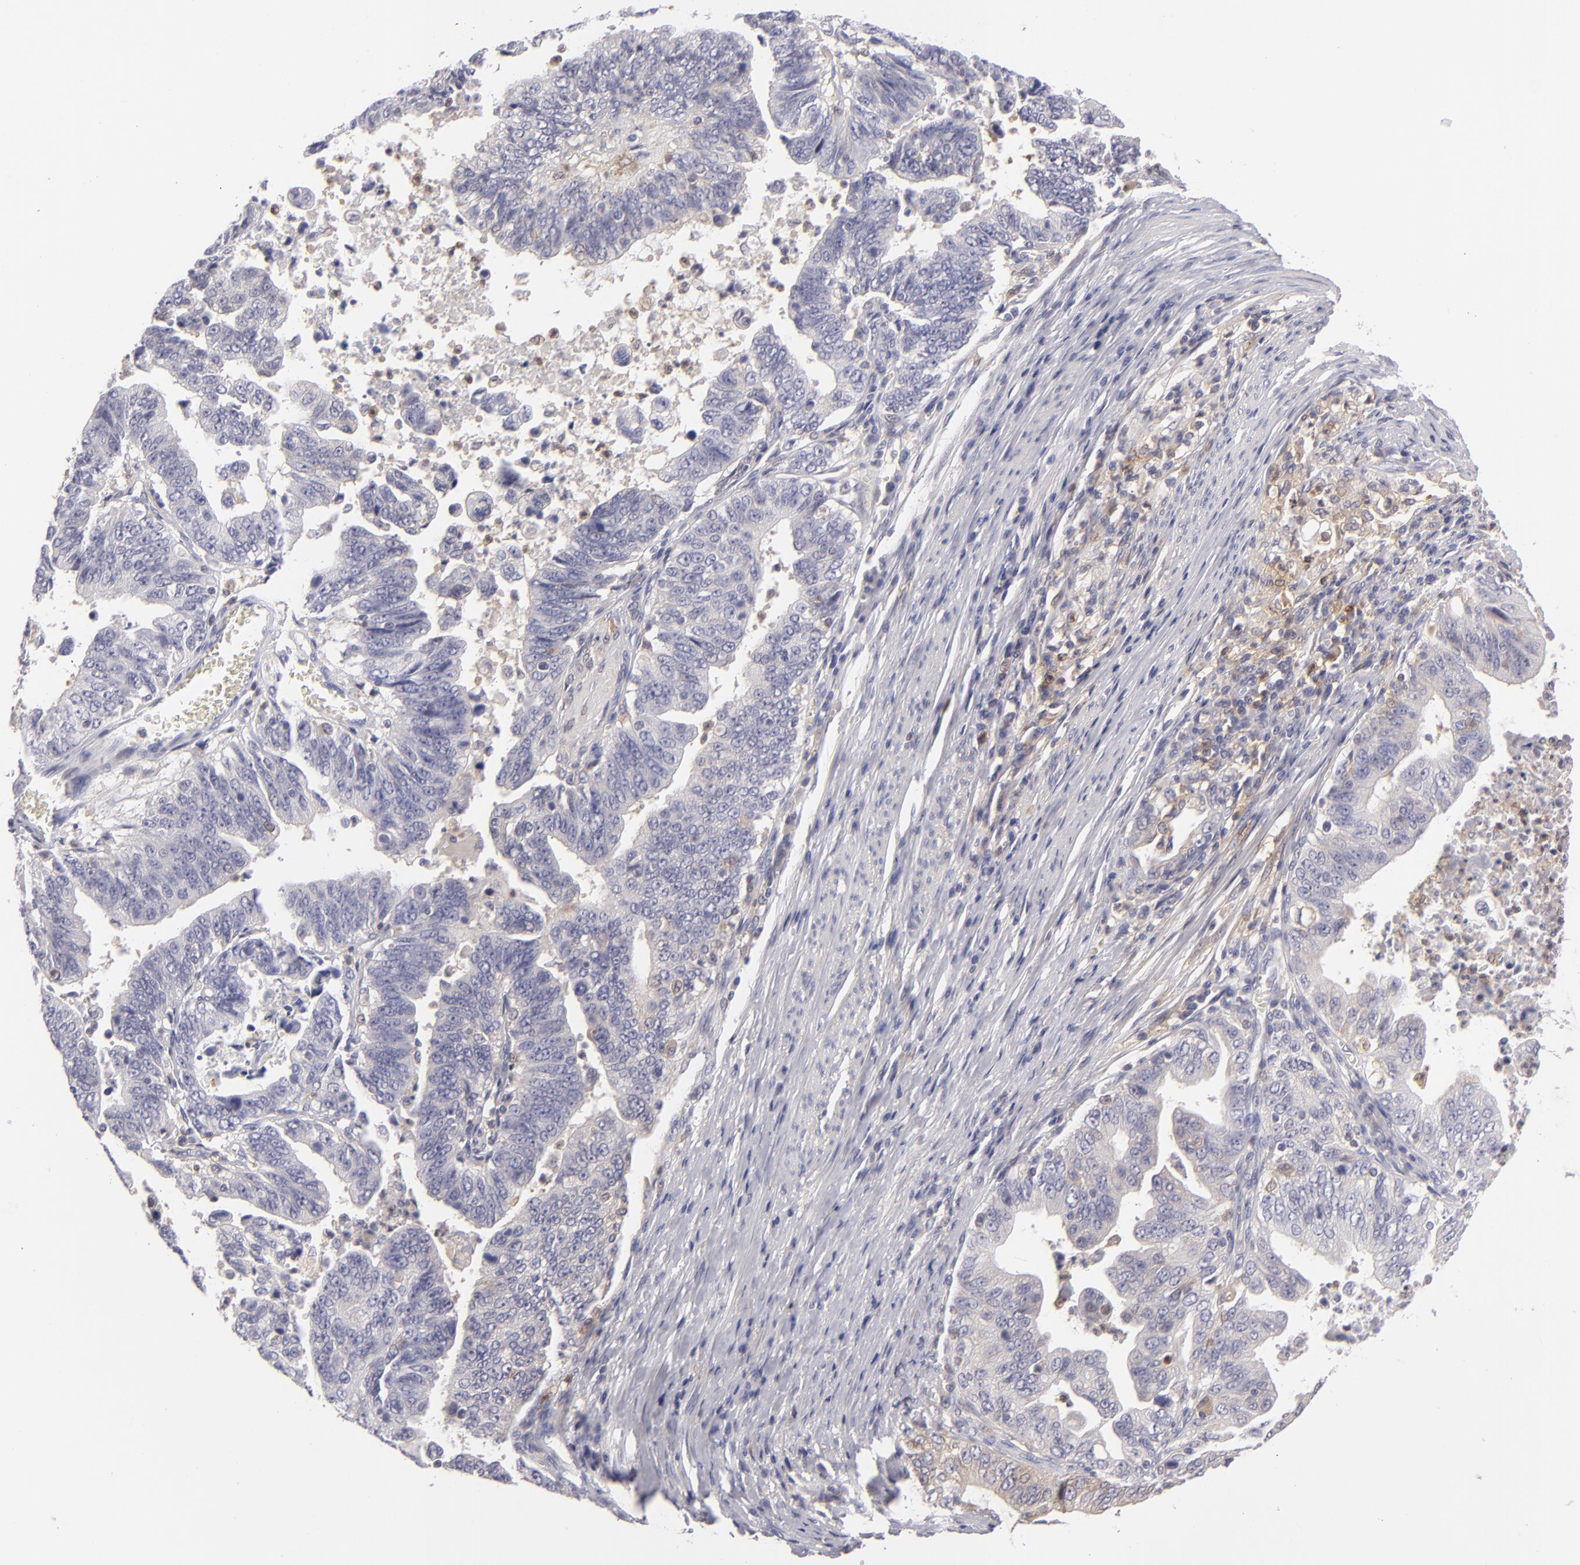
{"staining": {"intensity": "moderate", "quantity": "25%-75%", "location": "cytoplasmic/membranous"}, "tissue": "stomach cancer", "cell_type": "Tumor cells", "image_type": "cancer", "snomed": [{"axis": "morphology", "description": "Adenocarcinoma, NOS"}, {"axis": "topography", "description": "Stomach, upper"}], "caption": "The immunohistochemical stain labels moderate cytoplasmic/membranous staining in tumor cells of stomach cancer tissue.", "gene": "MMP10", "patient": {"sex": "female", "age": 50}}